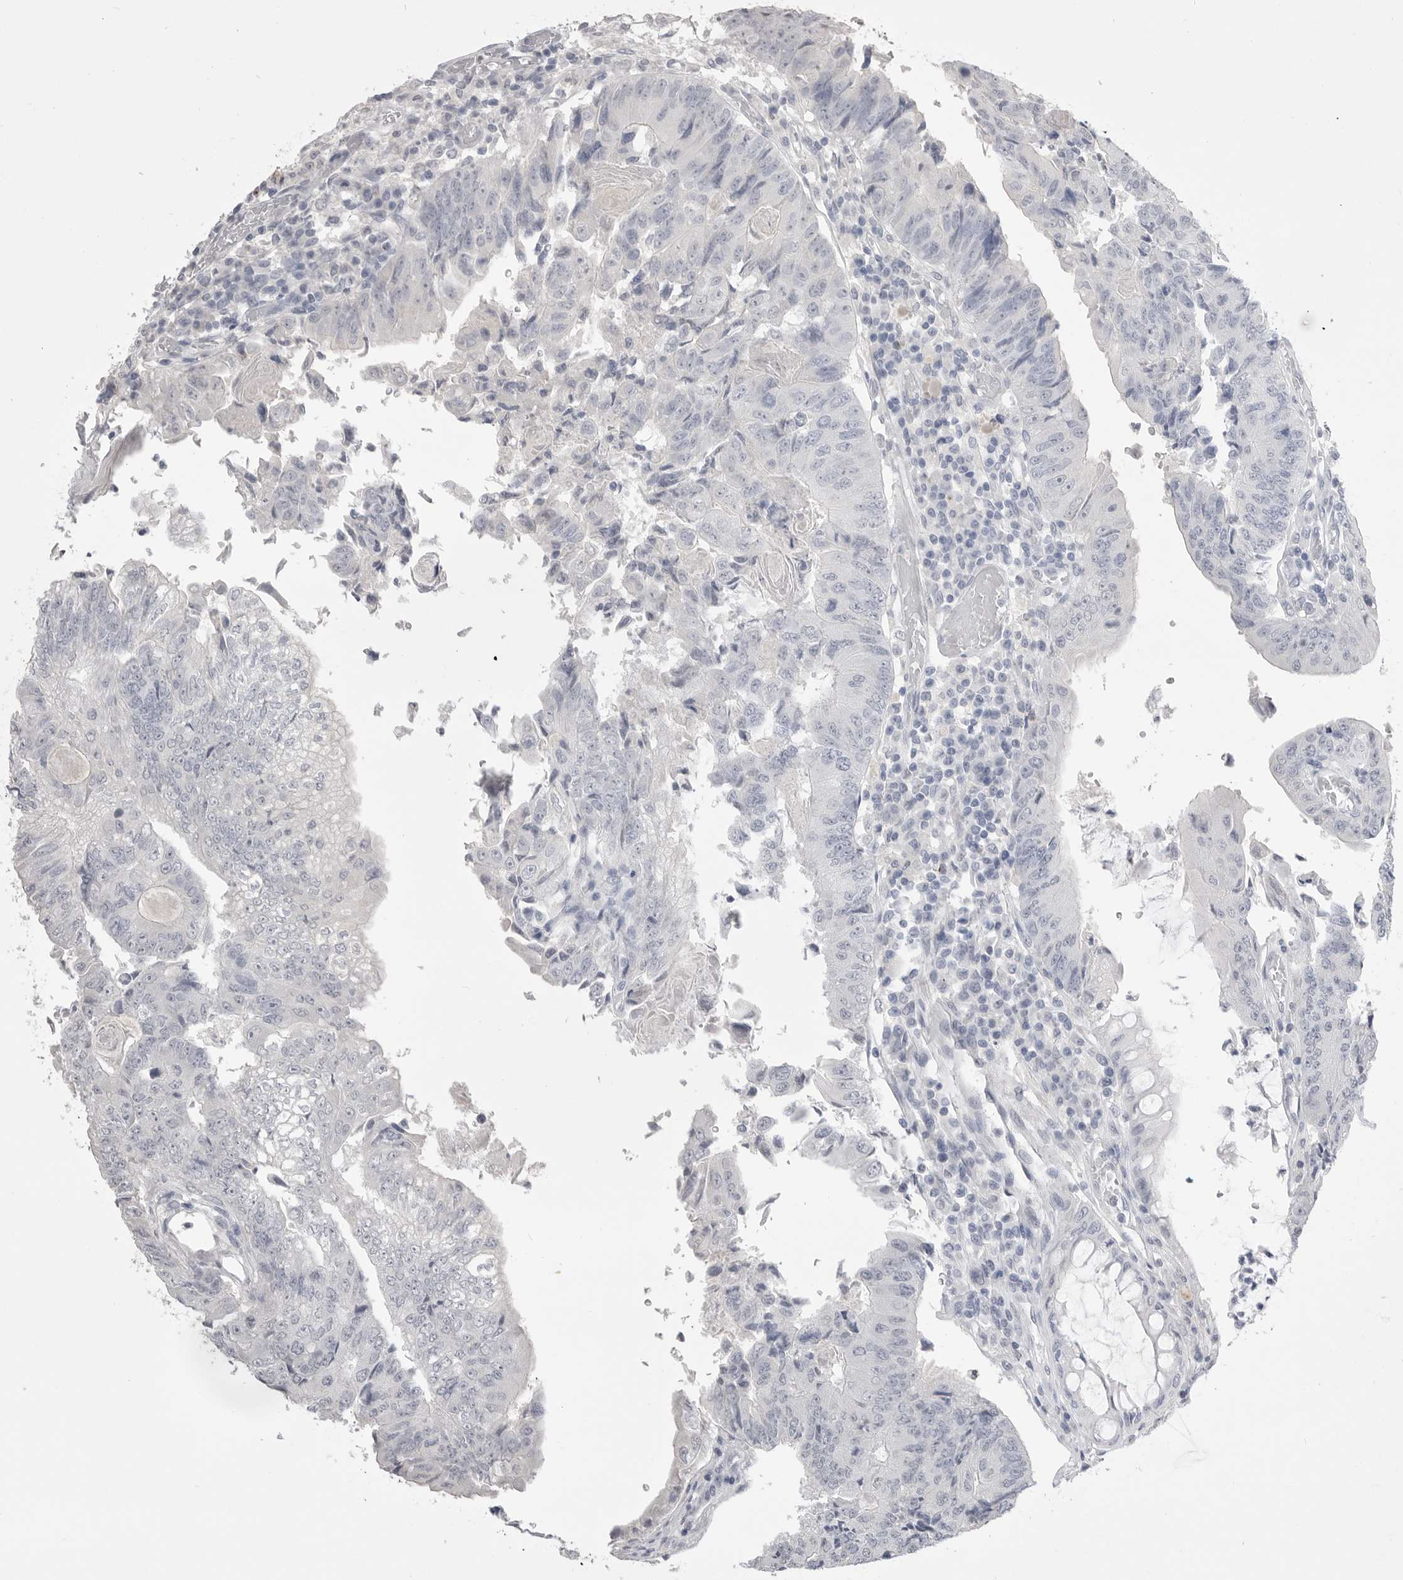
{"staining": {"intensity": "negative", "quantity": "none", "location": "none"}, "tissue": "colorectal cancer", "cell_type": "Tumor cells", "image_type": "cancer", "snomed": [{"axis": "morphology", "description": "Adenocarcinoma, NOS"}, {"axis": "topography", "description": "Colon"}], "caption": "There is no significant staining in tumor cells of colorectal adenocarcinoma.", "gene": "CPB1", "patient": {"sex": "female", "age": 67}}